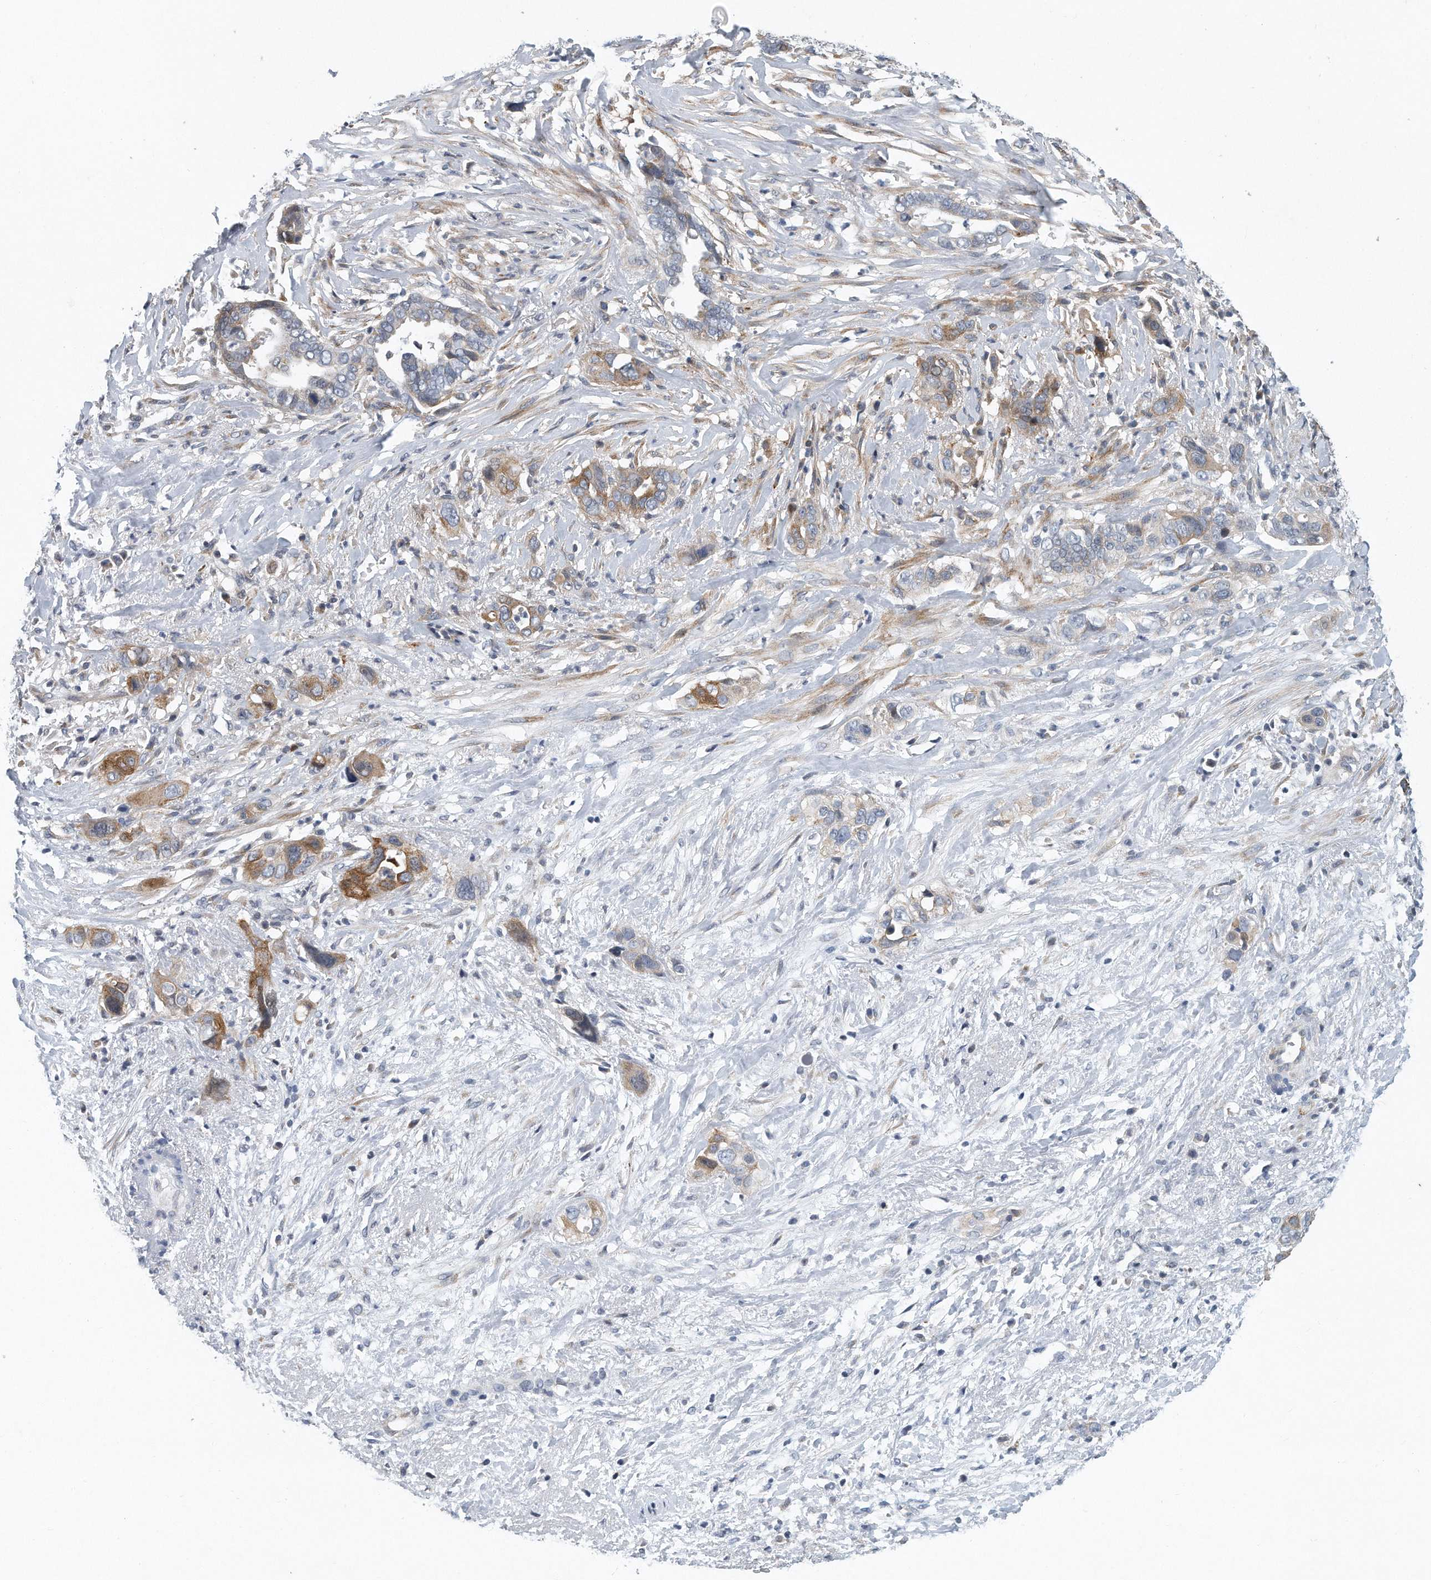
{"staining": {"intensity": "moderate", "quantity": "25%-75%", "location": "cytoplasmic/membranous"}, "tissue": "liver cancer", "cell_type": "Tumor cells", "image_type": "cancer", "snomed": [{"axis": "morphology", "description": "Cholangiocarcinoma"}, {"axis": "topography", "description": "Liver"}], "caption": "Immunohistochemistry histopathology image of neoplastic tissue: liver cancer stained using immunohistochemistry displays medium levels of moderate protein expression localized specifically in the cytoplasmic/membranous of tumor cells, appearing as a cytoplasmic/membranous brown color.", "gene": "VLDLR", "patient": {"sex": "female", "age": 79}}